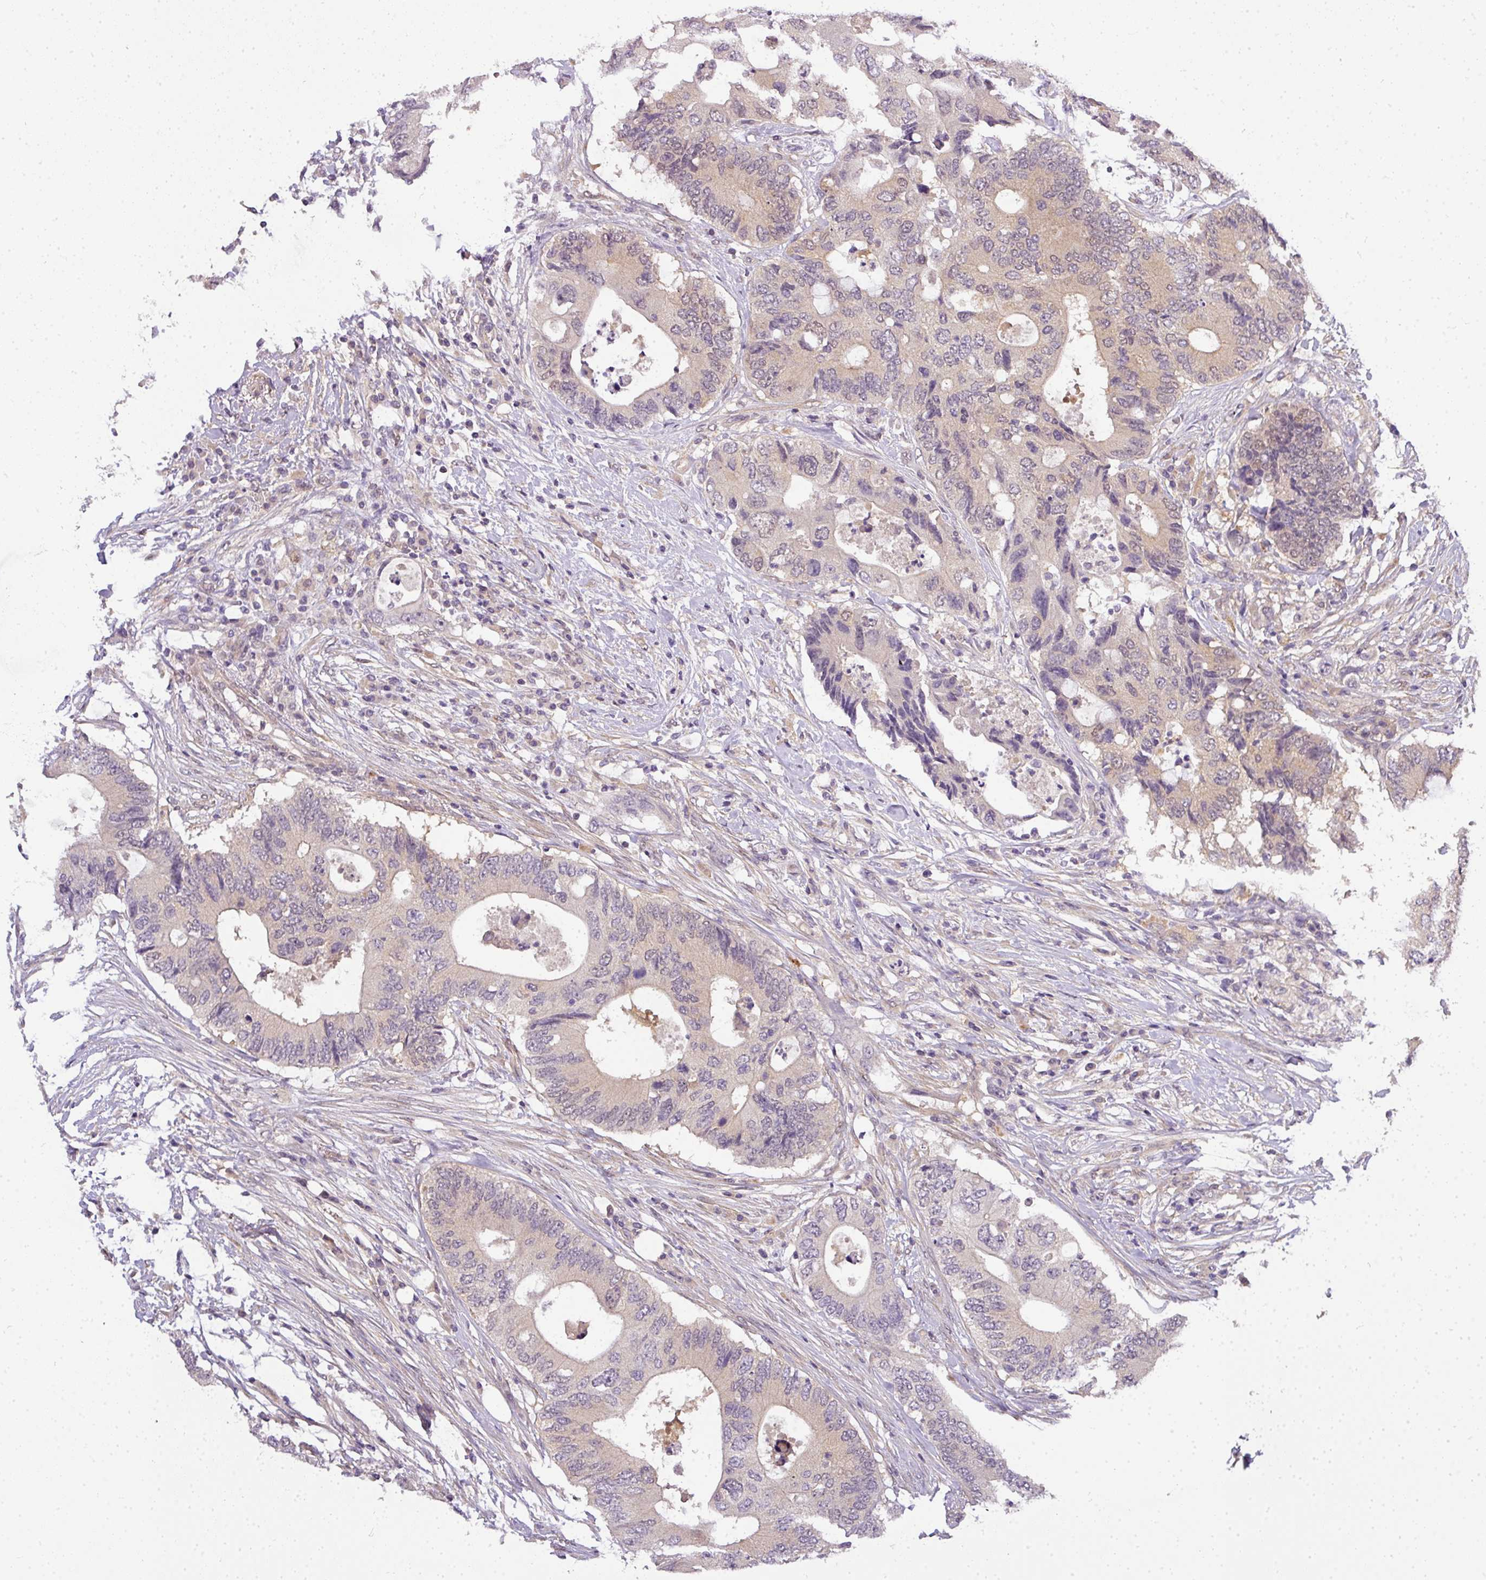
{"staining": {"intensity": "negative", "quantity": "none", "location": "none"}, "tissue": "colorectal cancer", "cell_type": "Tumor cells", "image_type": "cancer", "snomed": [{"axis": "morphology", "description": "Adenocarcinoma, NOS"}, {"axis": "topography", "description": "Colon"}], "caption": "Colorectal cancer stained for a protein using immunohistochemistry (IHC) displays no expression tumor cells.", "gene": "ADH5", "patient": {"sex": "male", "age": 71}}